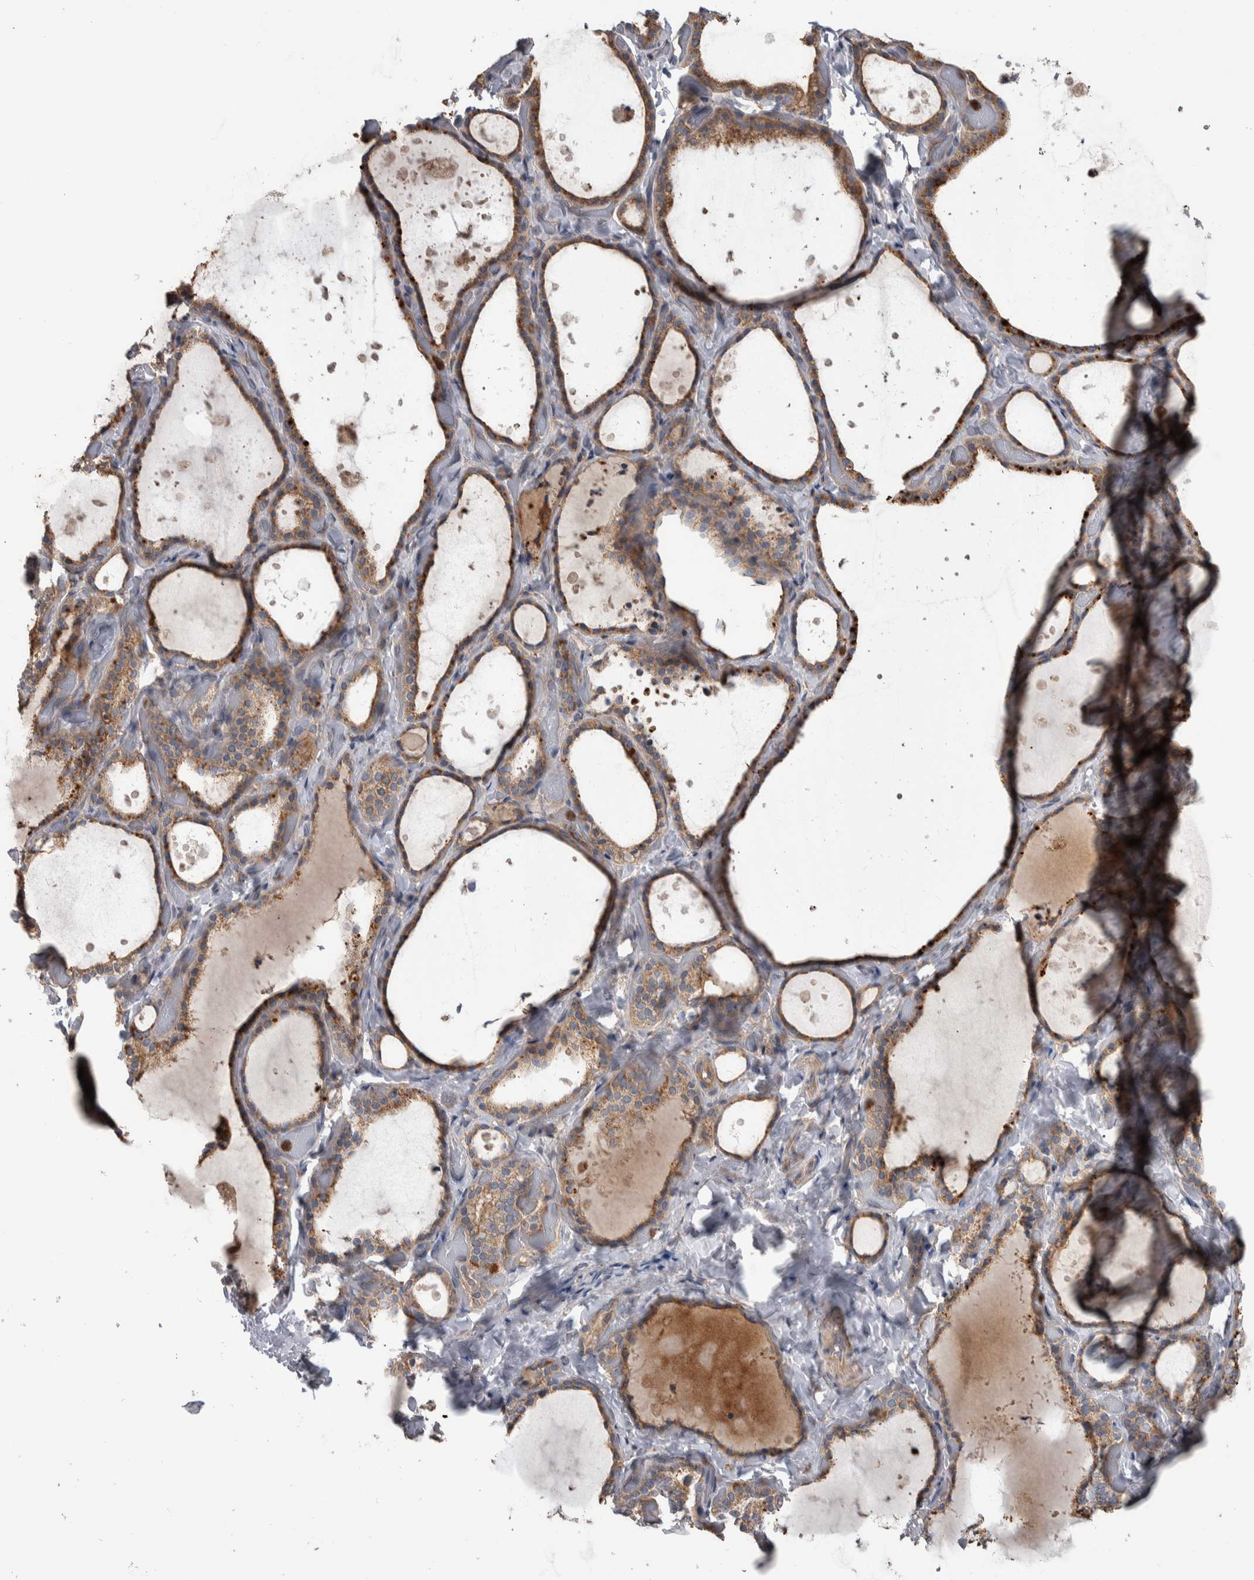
{"staining": {"intensity": "moderate", "quantity": ">75%", "location": "cytoplasmic/membranous"}, "tissue": "thyroid gland", "cell_type": "Glandular cells", "image_type": "normal", "snomed": [{"axis": "morphology", "description": "Normal tissue, NOS"}, {"axis": "topography", "description": "Thyroid gland"}], "caption": "Immunohistochemical staining of normal thyroid gland exhibits moderate cytoplasmic/membranous protein staining in about >75% of glandular cells. (Stains: DAB (3,3'-diaminobenzidine) in brown, nuclei in blue, Microscopy: brightfield microscopy at high magnification).", "gene": "SDCBP", "patient": {"sex": "female", "age": 44}}